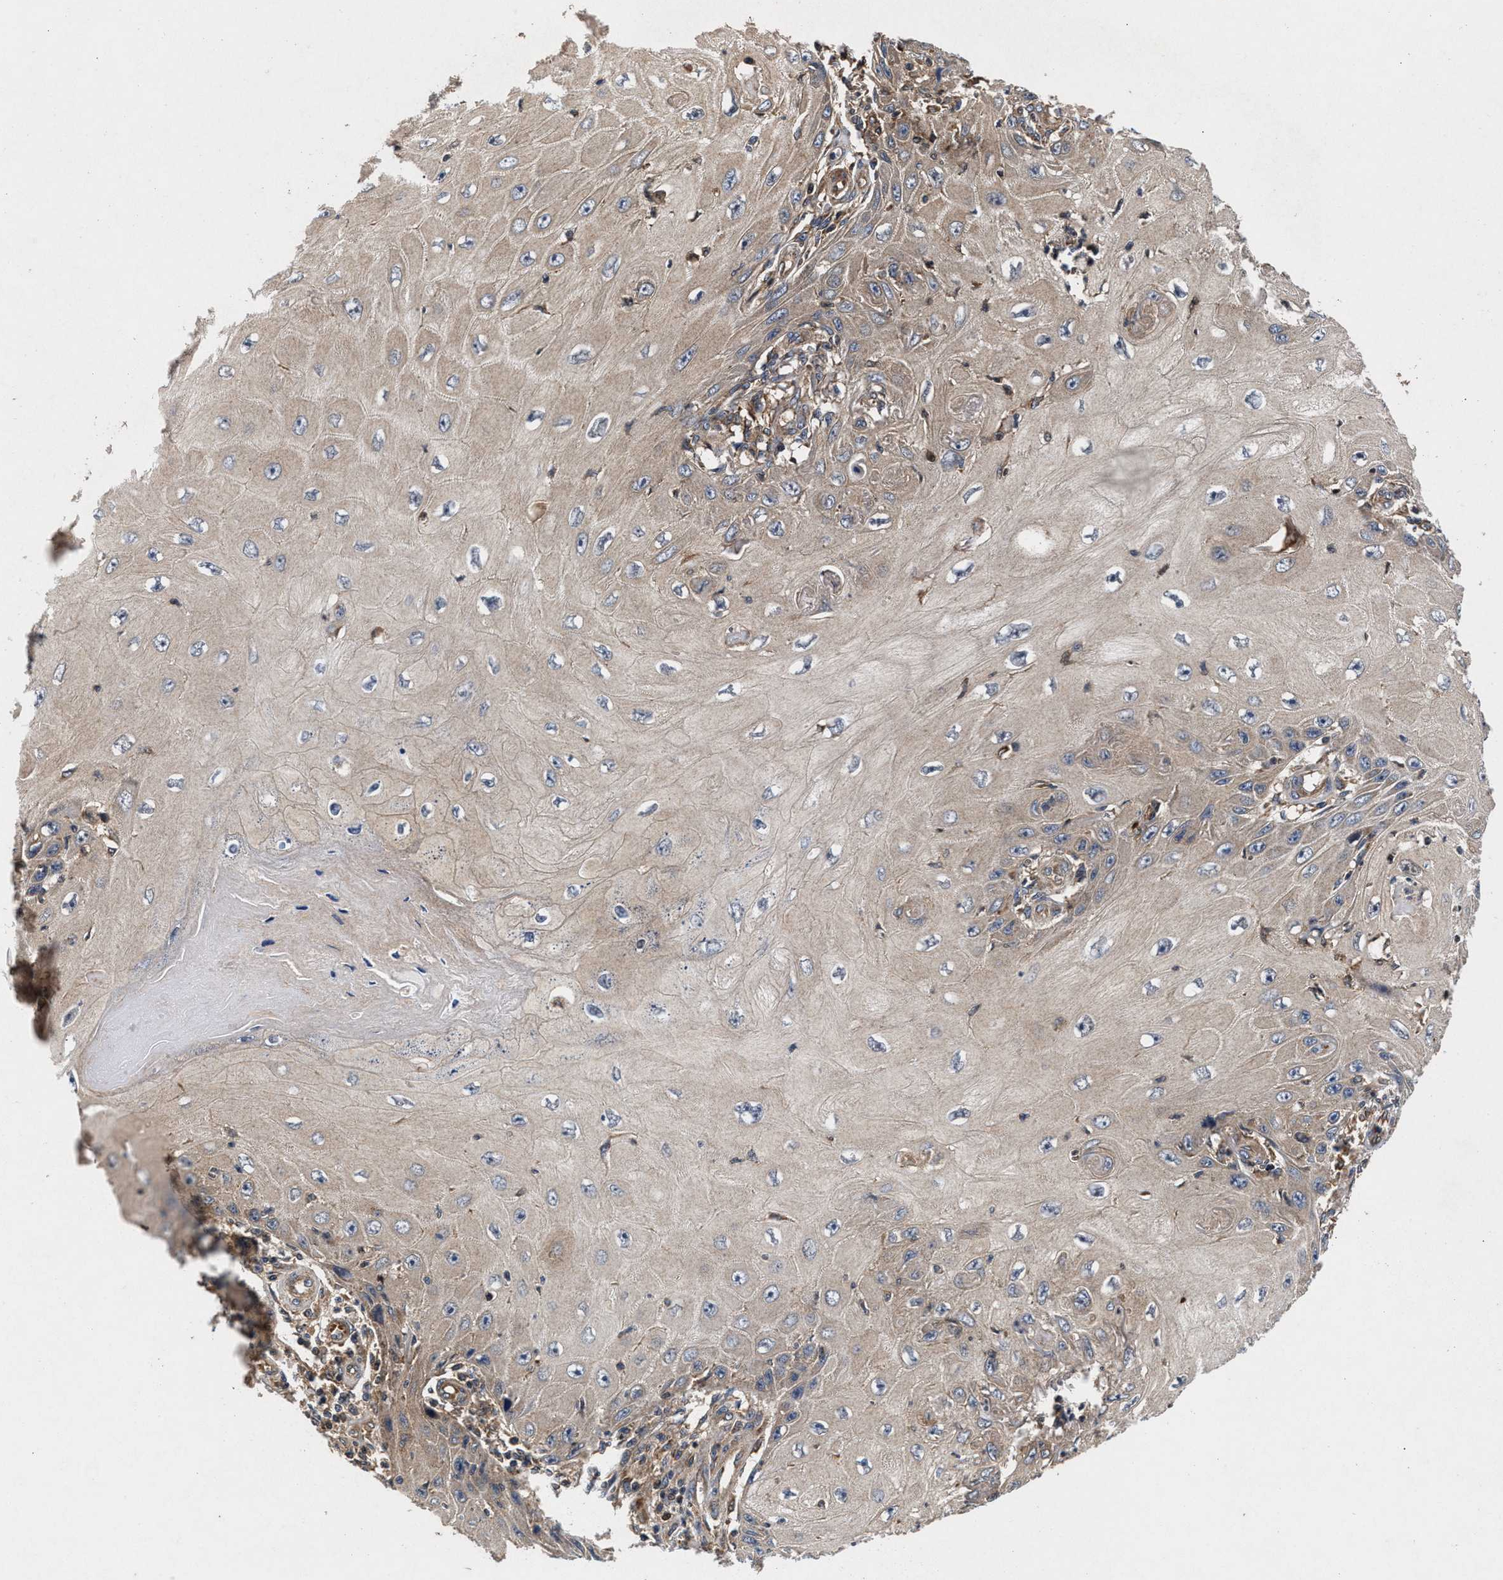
{"staining": {"intensity": "weak", "quantity": "25%-75%", "location": "cytoplasmic/membranous"}, "tissue": "skin cancer", "cell_type": "Tumor cells", "image_type": "cancer", "snomed": [{"axis": "morphology", "description": "Squamous cell carcinoma, NOS"}, {"axis": "topography", "description": "Skin"}], "caption": "Skin cancer stained for a protein shows weak cytoplasmic/membranous positivity in tumor cells.", "gene": "NFKB2", "patient": {"sex": "female", "age": 73}}